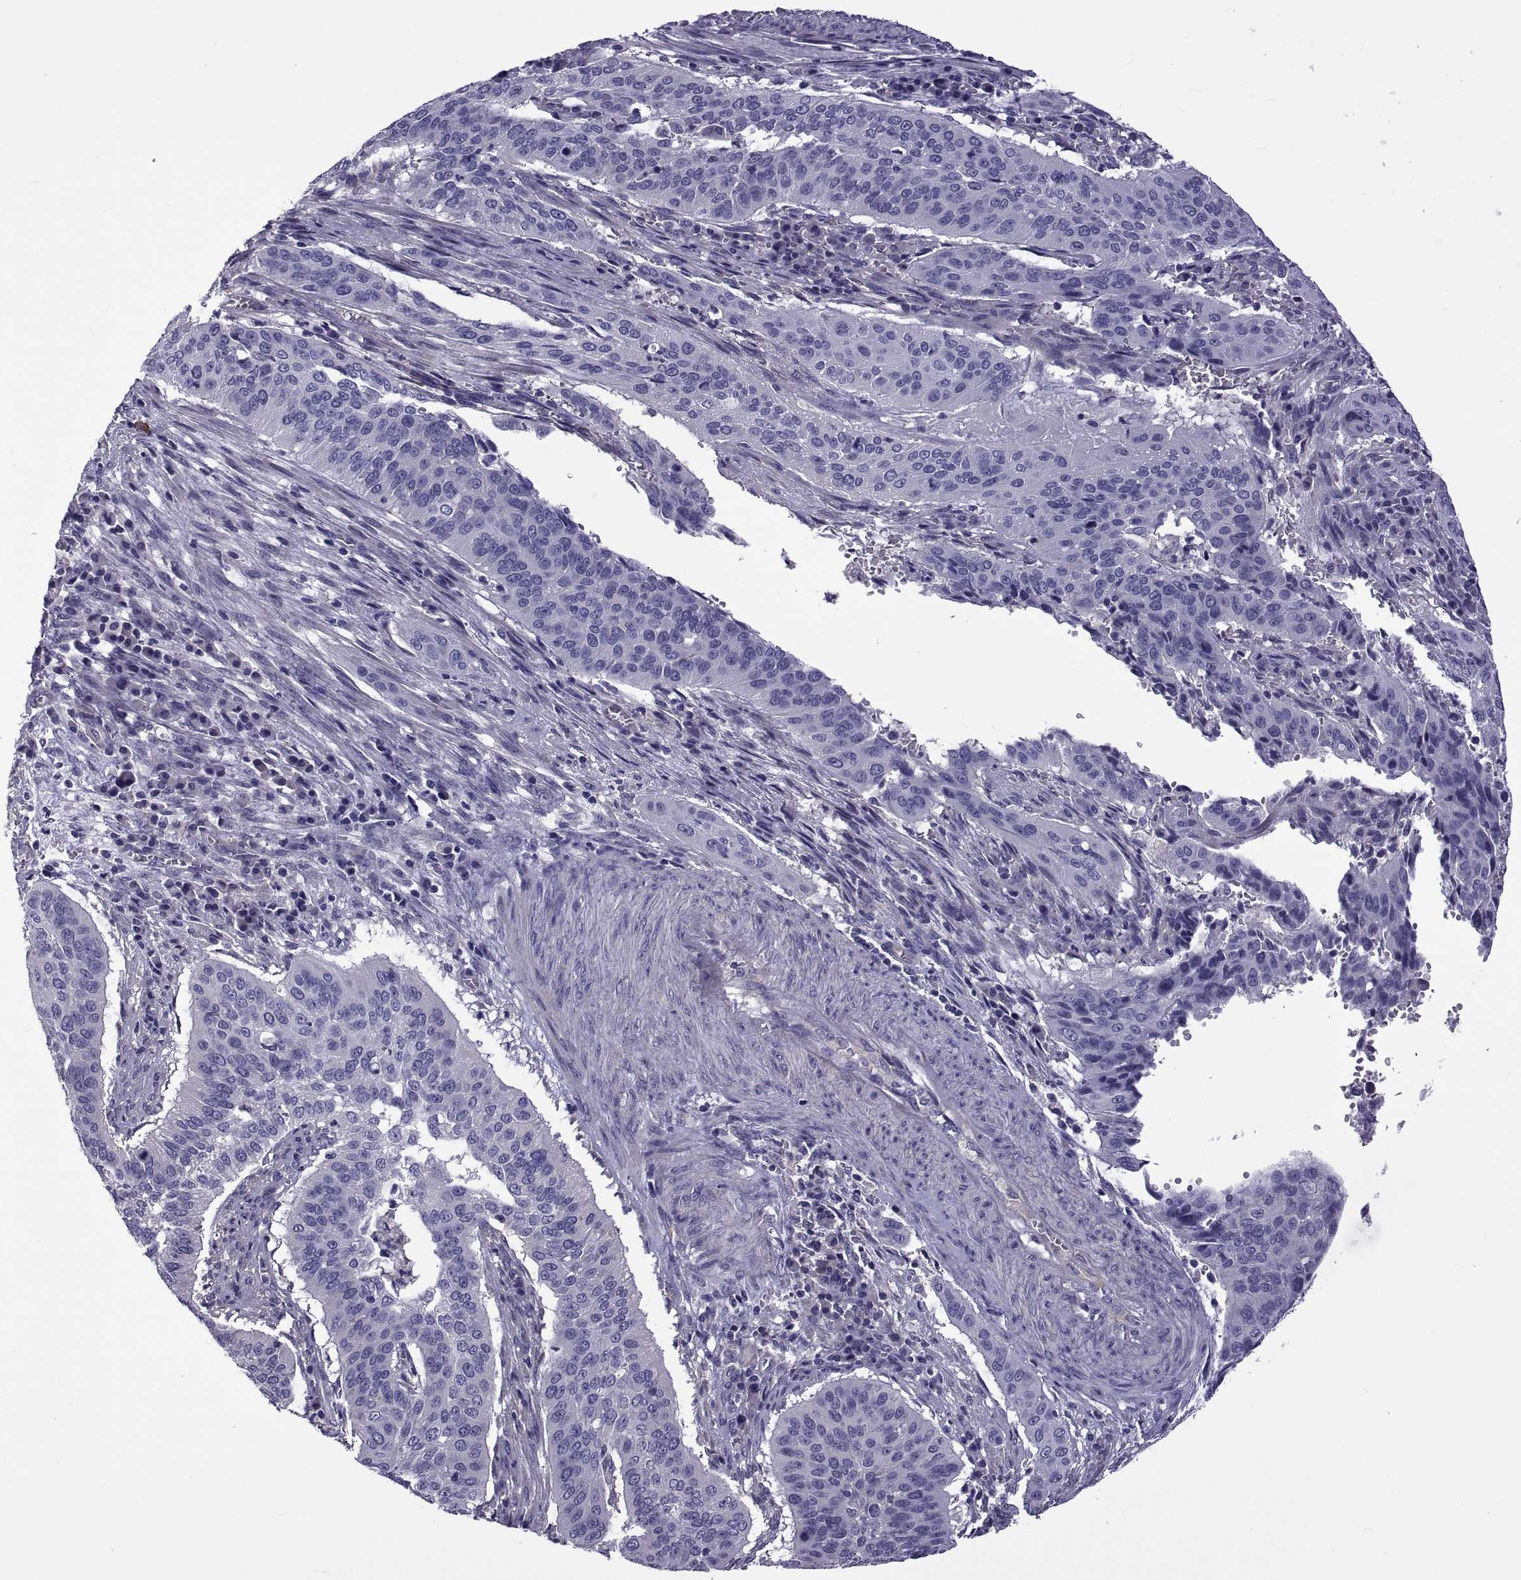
{"staining": {"intensity": "negative", "quantity": "none", "location": "none"}, "tissue": "cervical cancer", "cell_type": "Tumor cells", "image_type": "cancer", "snomed": [{"axis": "morphology", "description": "Squamous cell carcinoma, NOS"}, {"axis": "topography", "description": "Cervix"}], "caption": "Tumor cells show no significant protein staining in cervical cancer. Nuclei are stained in blue.", "gene": "TMC3", "patient": {"sex": "female", "age": 39}}